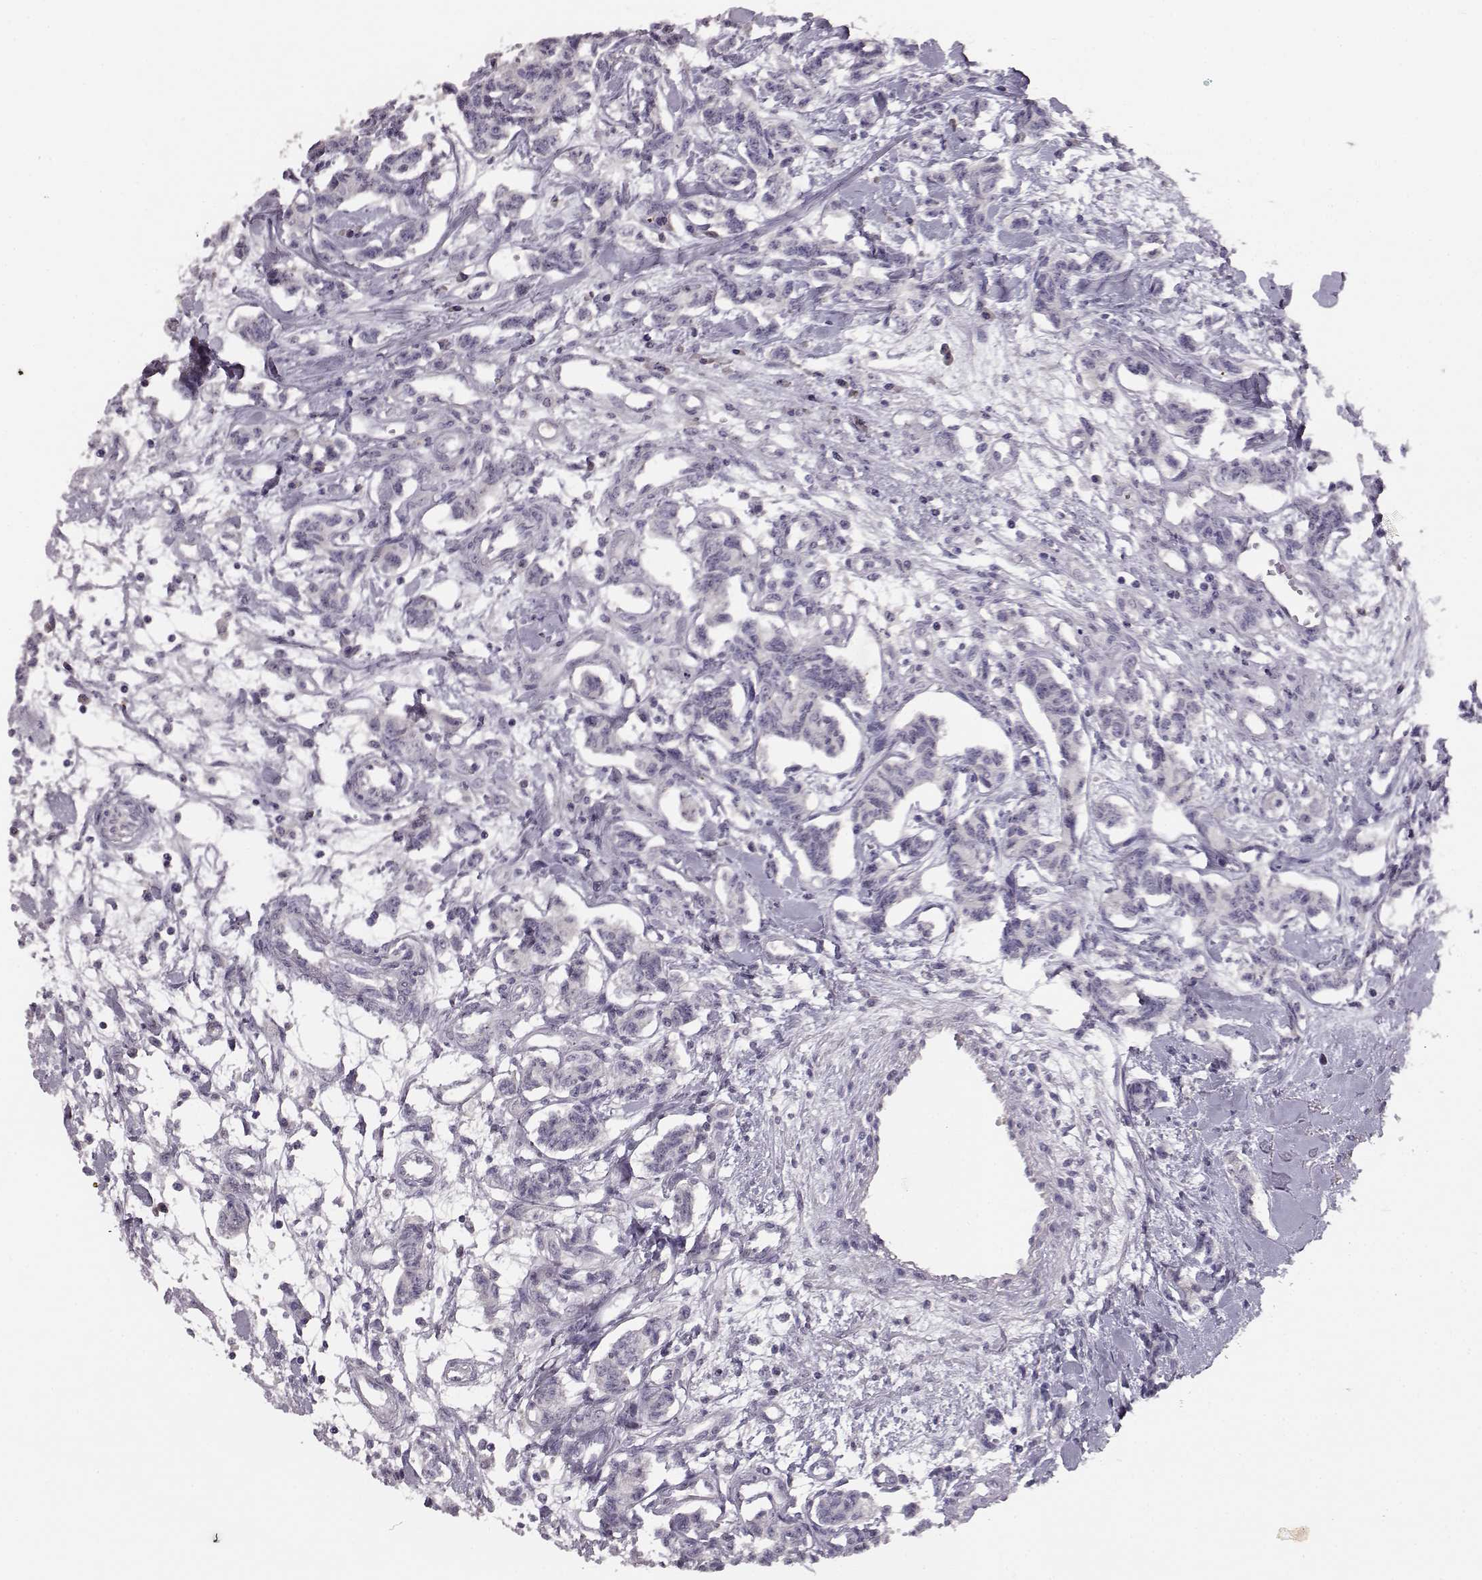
{"staining": {"intensity": "negative", "quantity": "none", "location": "none"}, "tissue": "carcinoid", "cell_type": "Tumor cells", "image_type": "cancer", "snomed": [{"axis": "morphology", "description": "Carcinoid, malignant, NOS"}, {"axis": "topography", "description": "Kidney"}], "caption": "An immunohistochemistry (IHC) micrograph of carcinoid (malignant) is shown. There is no staining in tumor cells of carcinoid (malignant).", "gene": "BFSP2", "patient": {"sex": "female", "age": 41}}